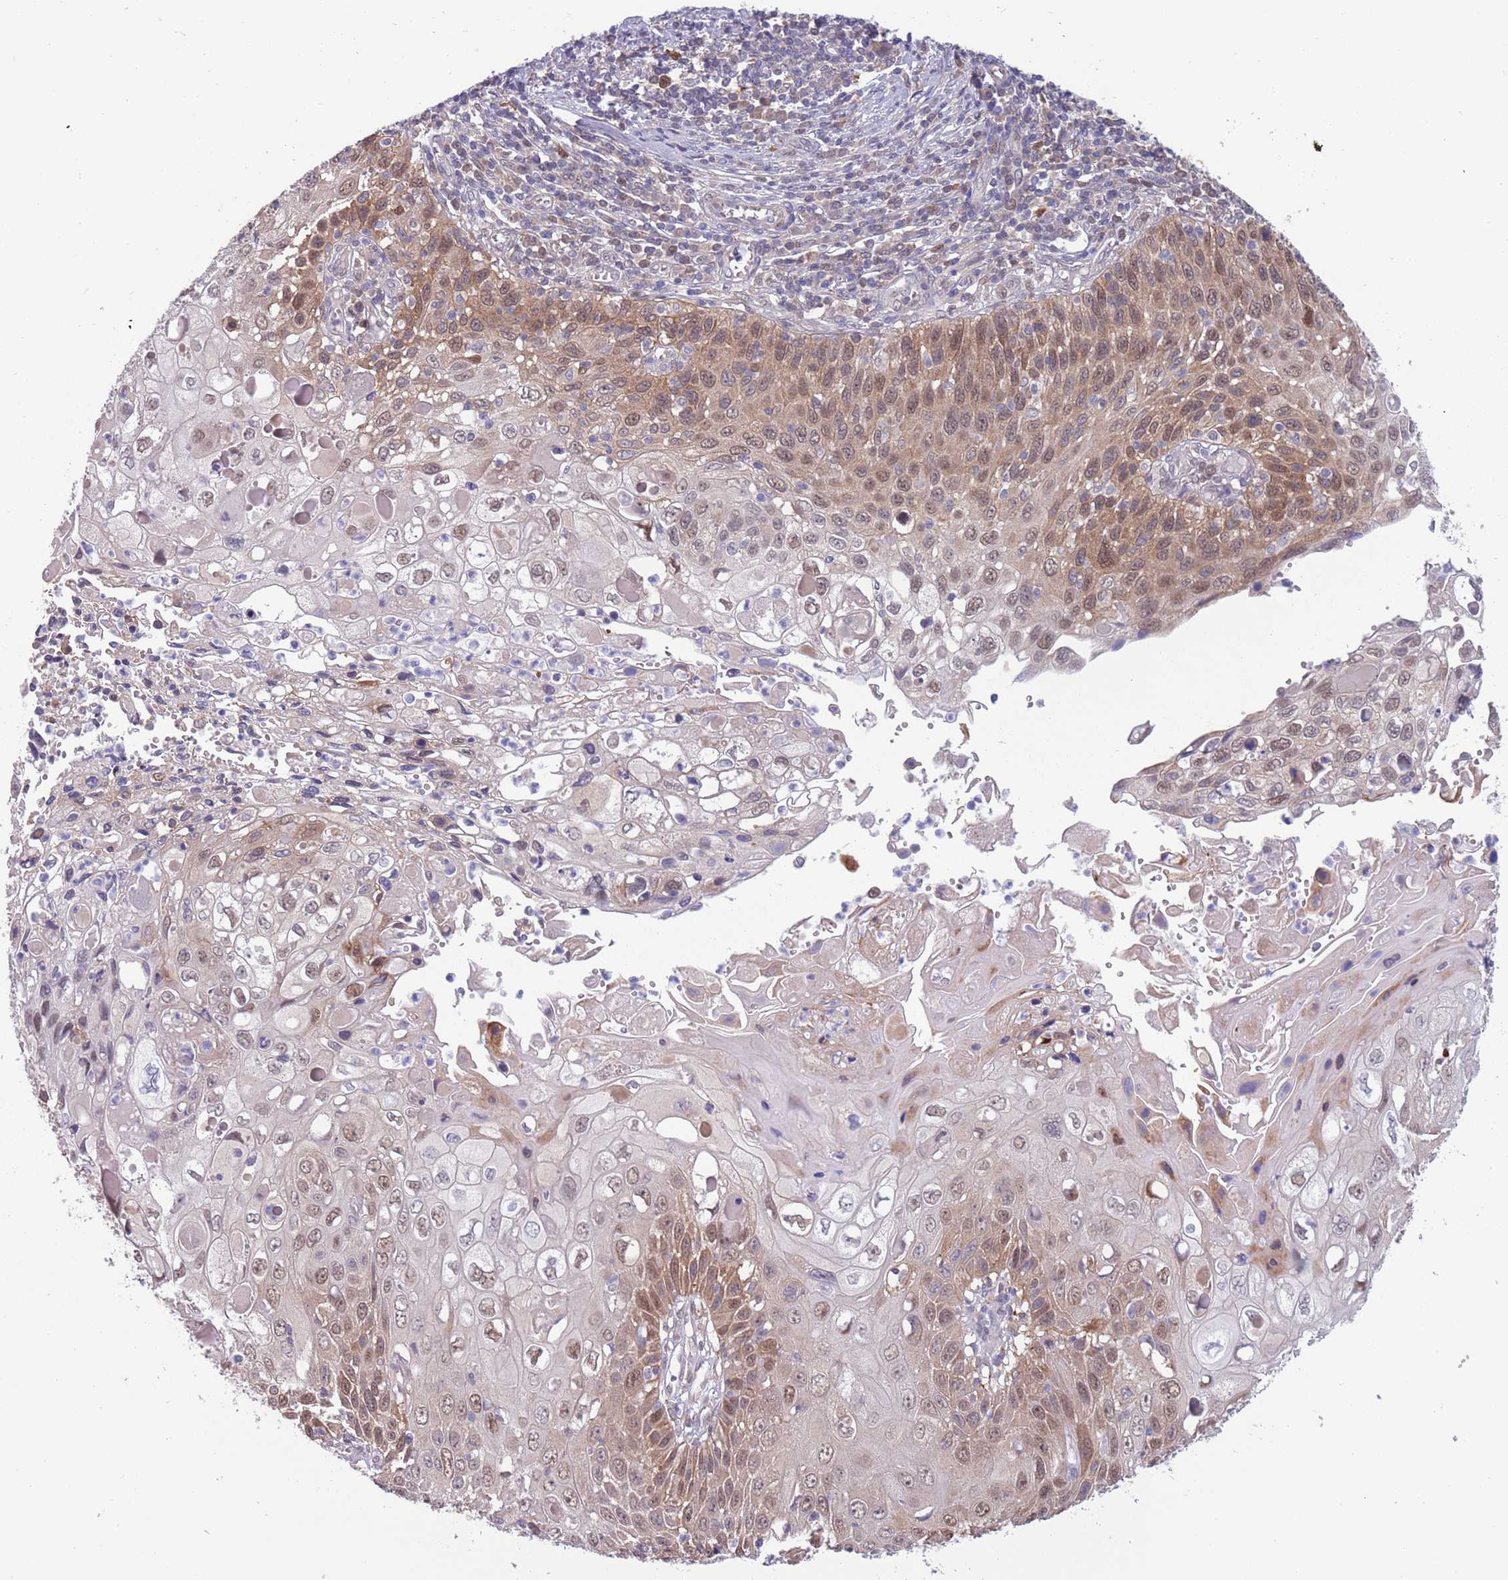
{"staining": {"intensity": "moderate", "quantity": "25%-75%", "location": "cytoplasmic/membranous,nuclear"}, "tissue": "cervical cancer", "cell_type": "Tumor cells", "image_type": "cancer", "snomed": [{"axis": "morphology", "description": "Squamous cell carcinoma, NOS"}, {"axis": "topography", "description": "Cervix"}], "caption": "The image displays immunohistochemical staining of cervical squamous cell carcinoma. There is moderate cytoplasmic/membranous and nuclear positivity is seen in approximately 25%-75% of tumor cells. The staining was performed using DAB (3,3'-diaminobenzidine) to visualize the protein expression in brown, while the nuclei were stained in blue with hematoxylin (Magnification: 20x).", "gene": "CLNS1A", "patient": {"sex": "female", "age": 70}}